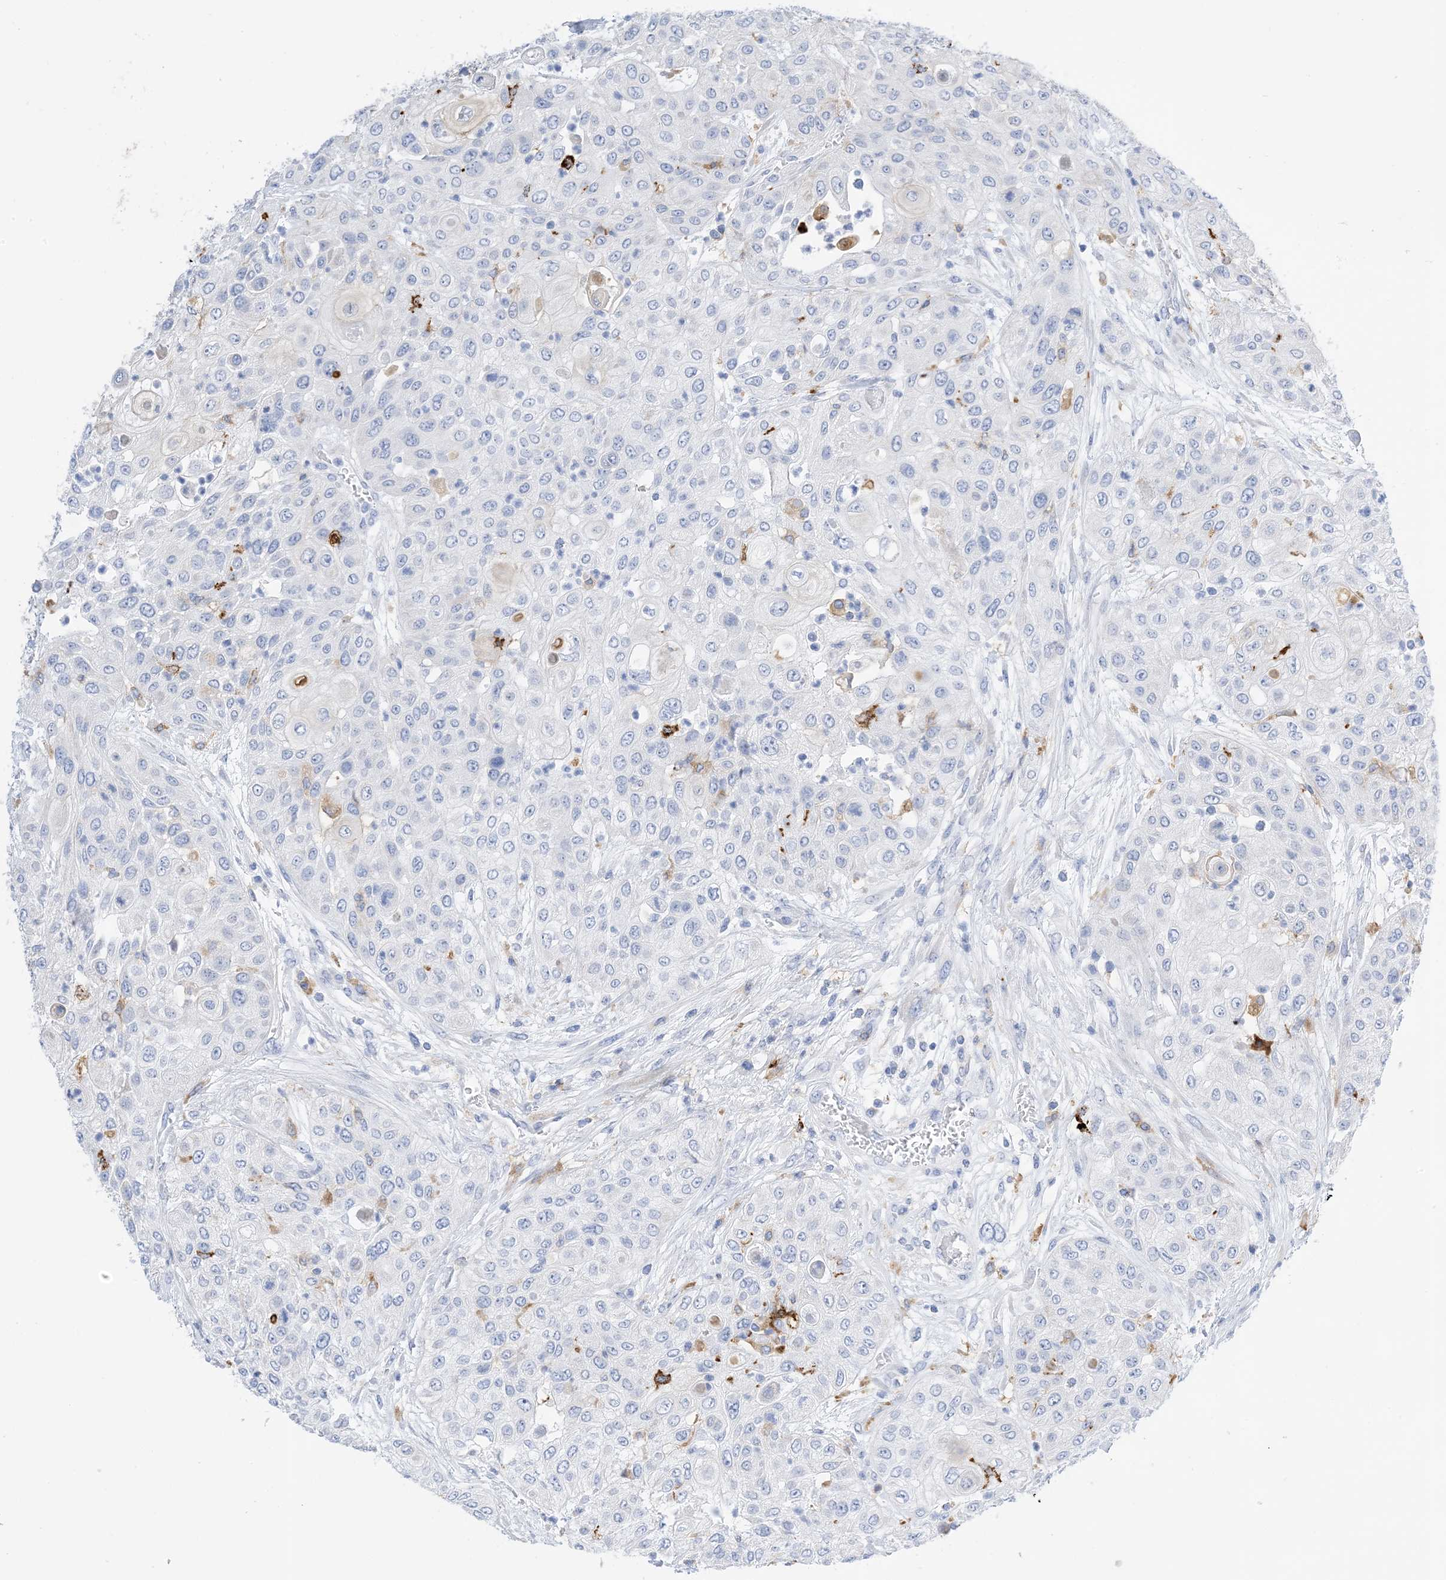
{"staining": {"intensity": "negative", "quantity": "none", "location": "none"}, "tissue": "urothelial cancer", "cell_type": "Tumor cells", "image_type": "cancer", "snomed": [{"axis": "morphology", "description": "Urothelial carcinoma, High grade"}, {"axis": "topography", "description": "Urinary bladder"}], "caption": "The photomicrograph displays no significant staining in tumor cells of urothelial cancer.", "gene": "DPH3", "patient": {"sex": "female", "age": 79}}